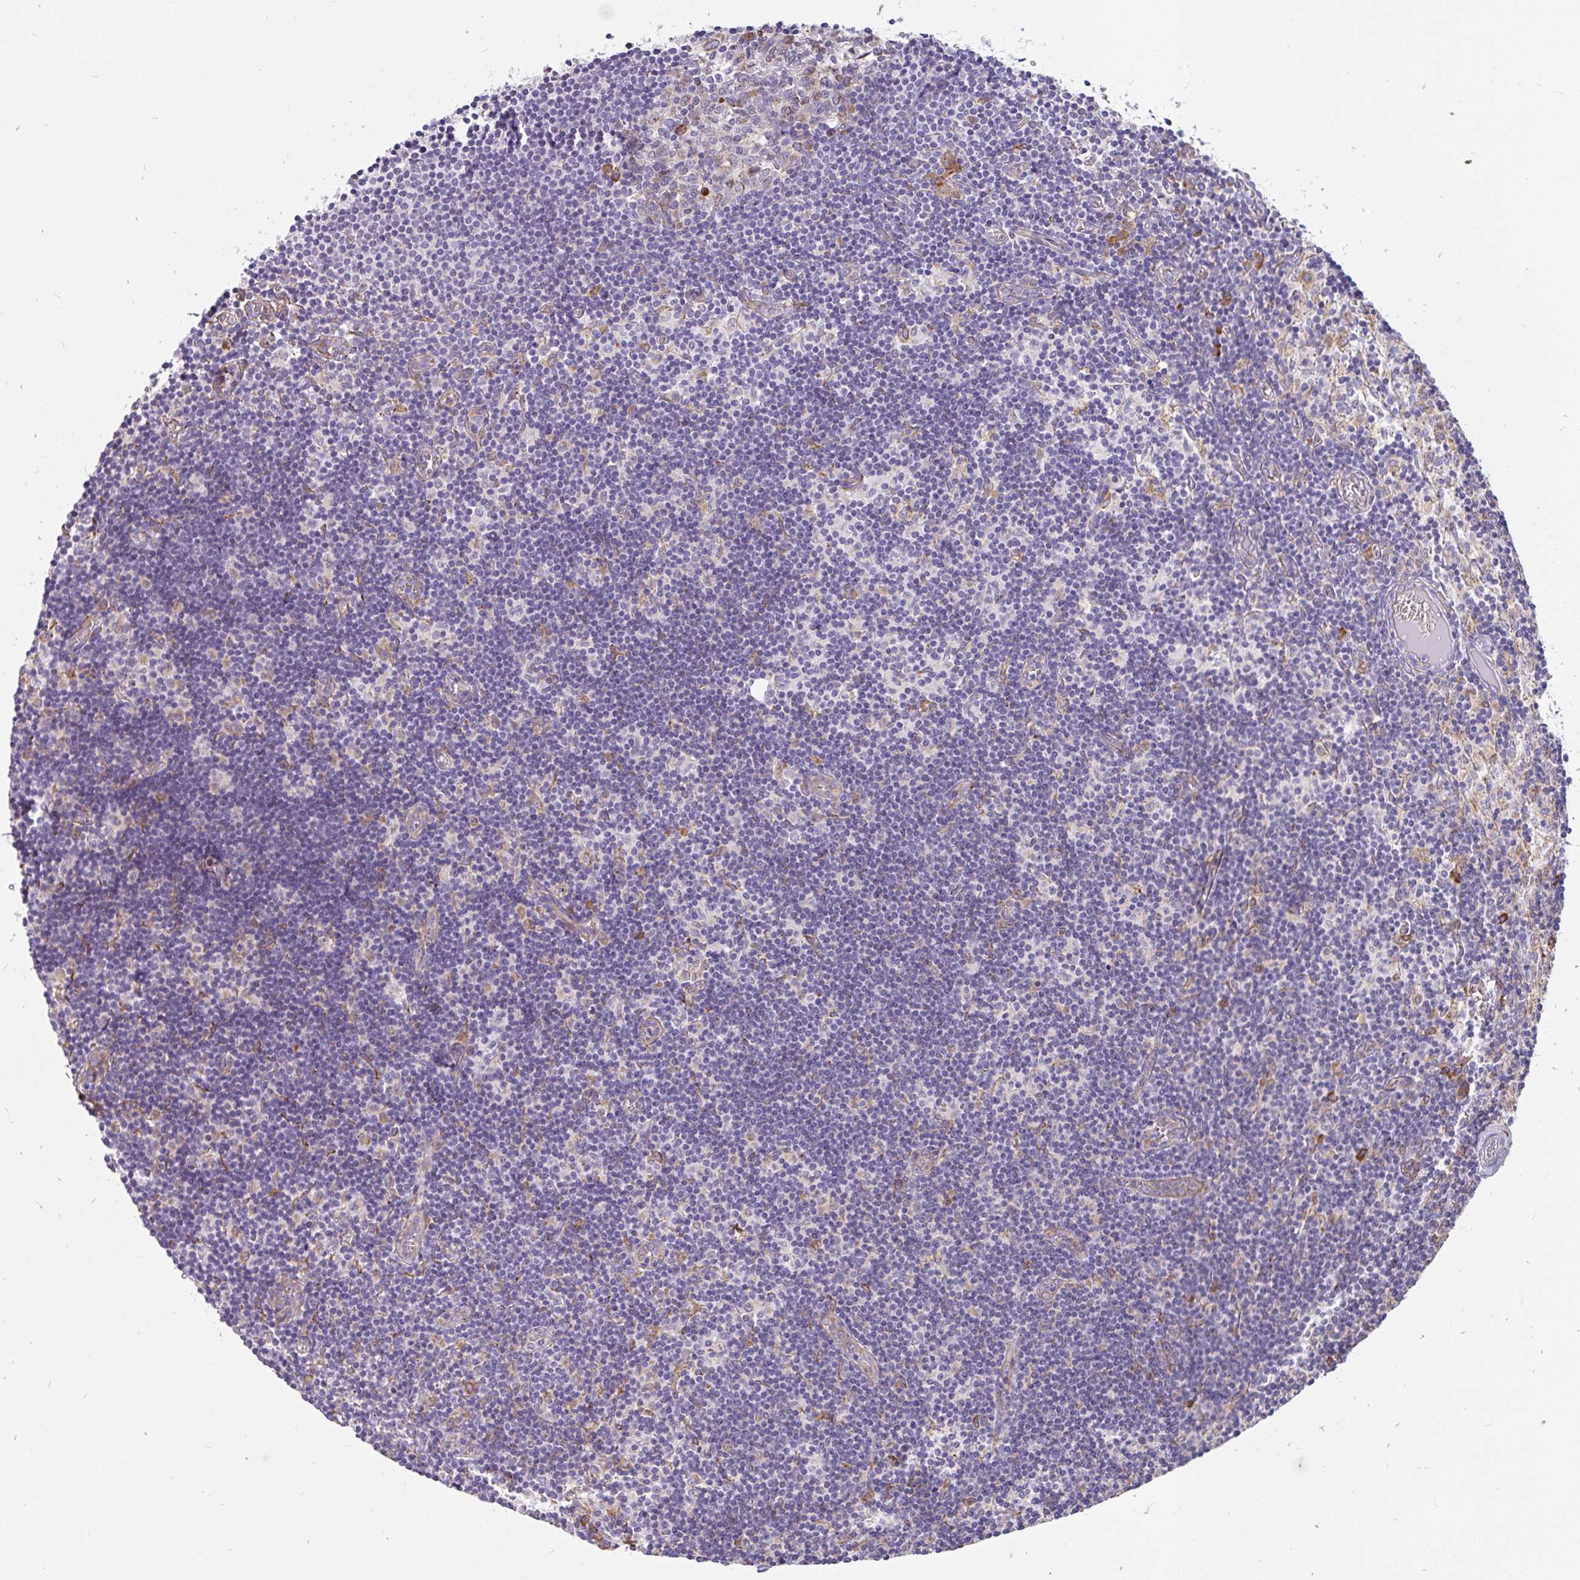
{"staining": {"intensity": "strong", "quantity": "<25%", "location": "cytoplasmic/membranous"}, "tissue": "lymph node", "cell_type": "Germinal center cells", "image_type": "normal", "snomed": [{"axis": "morphology", "description": "Normal tissue, NOS"}, {"axis": "topography", "description": "Lymph node"}], "caption": "Protein staining shows strong cytoplasmic/membranous positivity in about <25% of germinal center cells in normal lymph node. (DAB (3,3'-diaminobenzidine) IHC with brightfield microscopy, high magnification).", "gene": "EML5", "patient": {"sex": "female", "age": 31}}